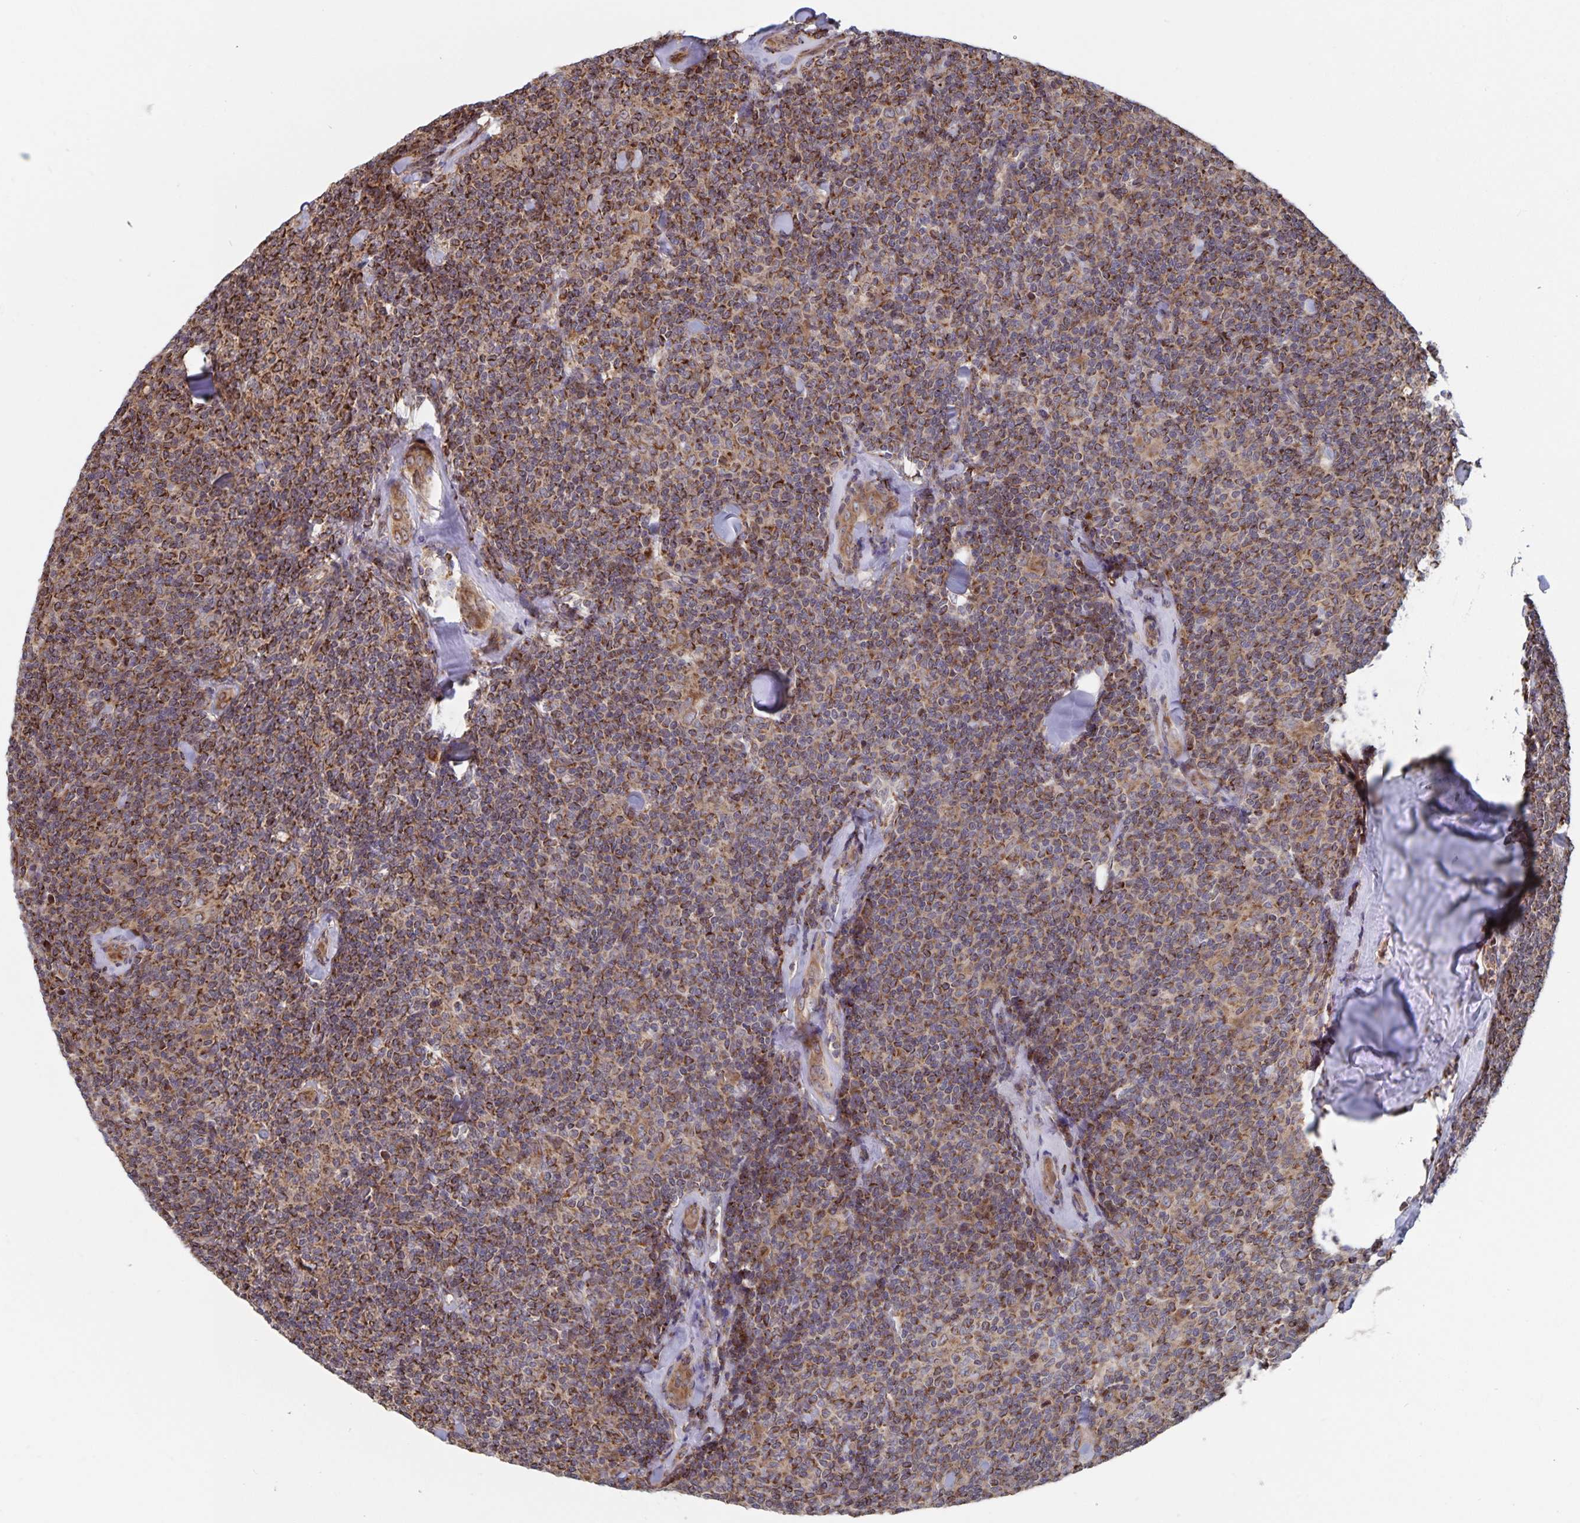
{"staining": {"intensity": "strong", "quantity": ">75%", "location": "cytoplasmic/membranous"}, "tissue": "lymphoma", "cell_type": "Tumor cells", "image_type": "cancer", "snomed": [{"axis": "morphology", "description": "Malignant lymphoma, non-Hodgkin's type, Low grade"}, {"axis": "topography", "description": "Lymph node"}], "caption": "DAB (3,3'-diaminobenzidine) immunohistochemical staining of low-grade malignant lymphoma, non-Hodgkin's type displays strong cytoplasmic/membranous protein staining in about >75% of tumor cells.", "gene": "ACACA", "patient": {"sex": "female", "age": 56}}